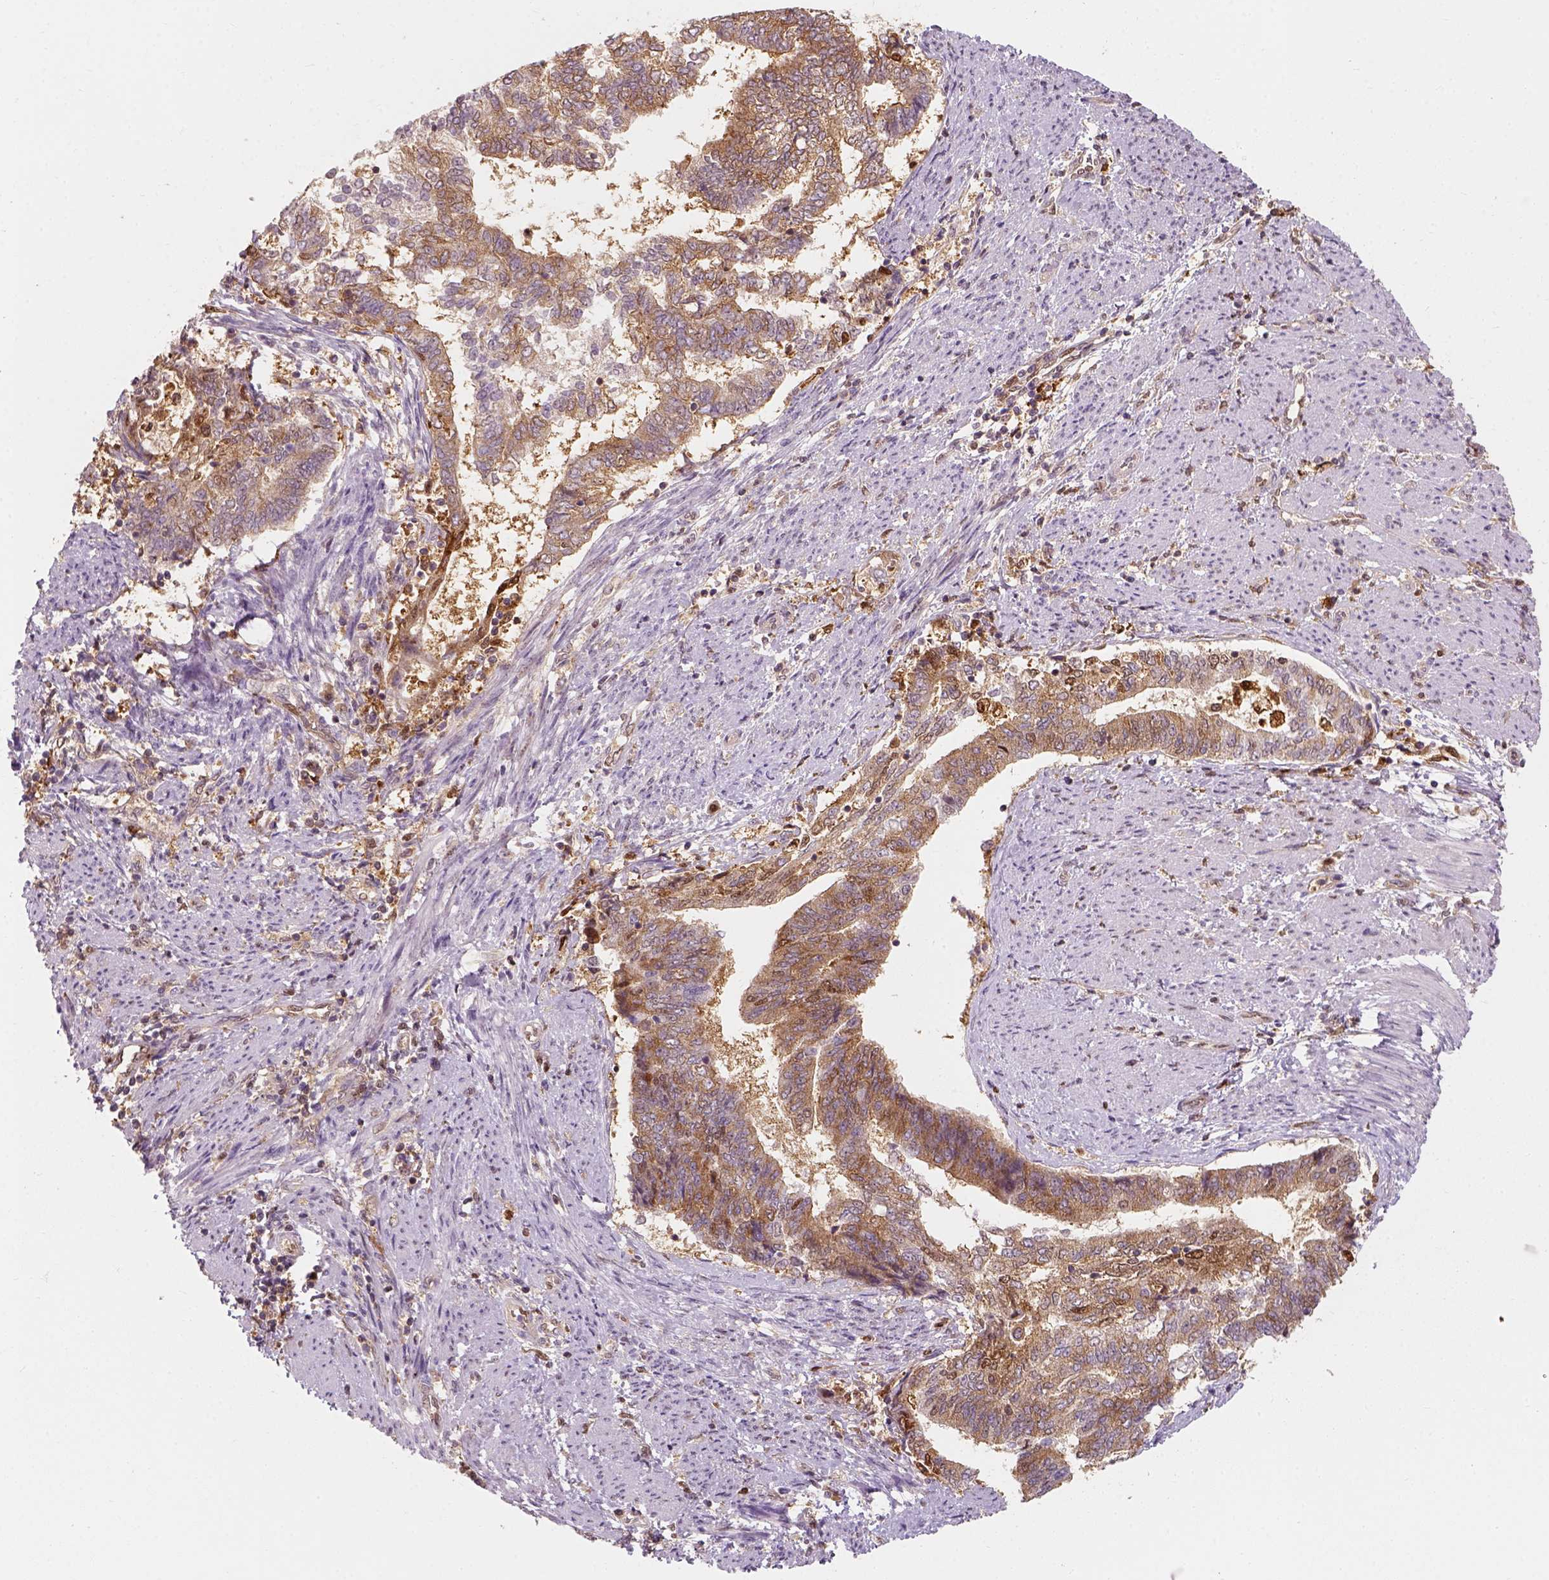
{"staining": {"intensity": "moderate", "quantity": "25%-75%", "location": "cytoplasmic/membranous"}, "tissue": "endometrial cancer", "cell_type": "Tumor cells", "image_type": "cancer", "snomed": [{"axis": "morphology", "description": "Adenocarcinoma, NOS"}, {"axis": "topography", "description": "Endometrium"}], "caption": "Human endometrial adenocarcinoma stained with a protein marker displays moderate staining in tumor cells.", "gene": "SQSTM1", "patient": {"sex": "female", "age": 65}}